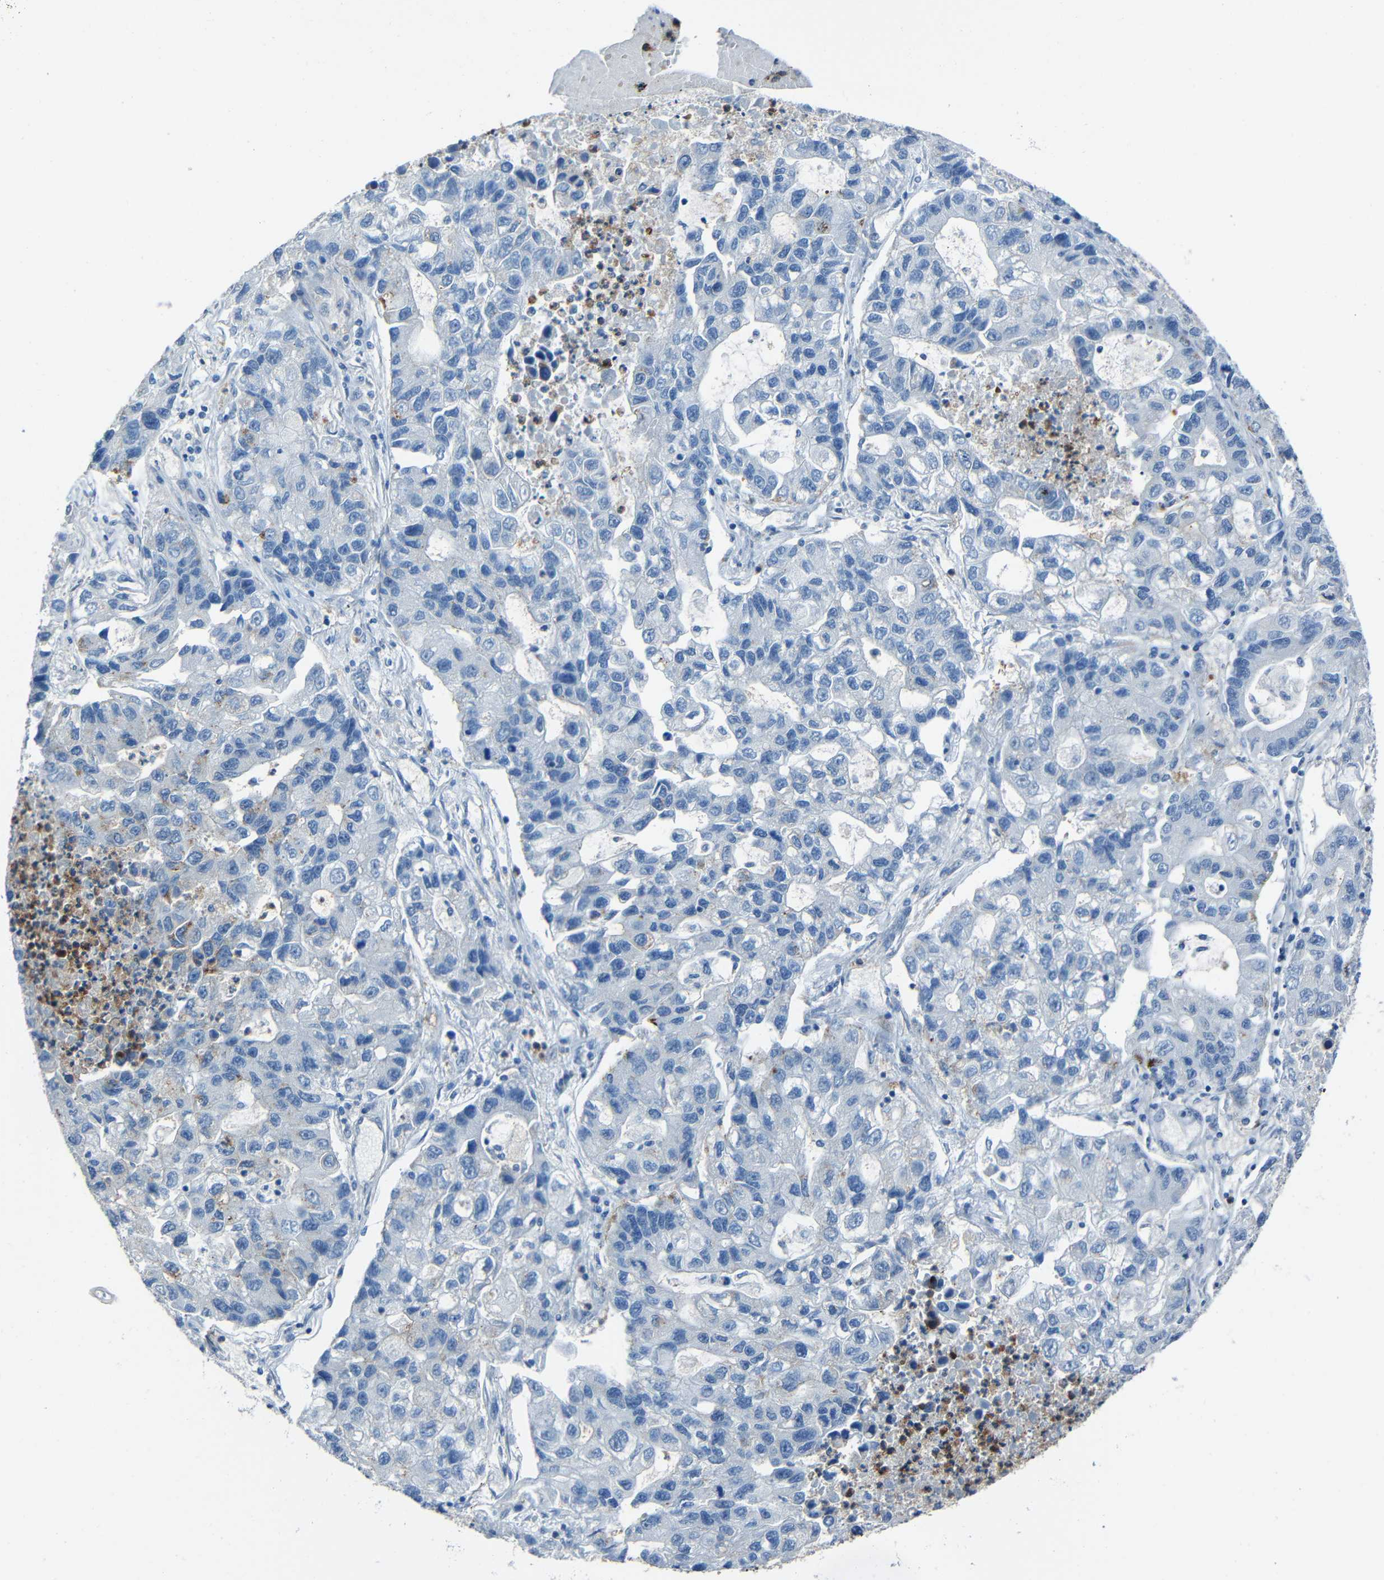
{"staining": {"intensity": "negative", "quantity": "none", "location": "none"}, "tissue": "lung cancer", "cell_type": "Tumor cells", "image_type": "cancer", "snomed": [{"axis": "morphology", "description": "Adenocarcinoma, NOS"}, {"axis": "topography", "description": "Lung"}], "caption": "IHC of human lung cancer (adenocarcinoma) exhibits no positivity in tumor cells.", "gene": "DNAJC5", "patient": {"sex": "female", "age": 51}}